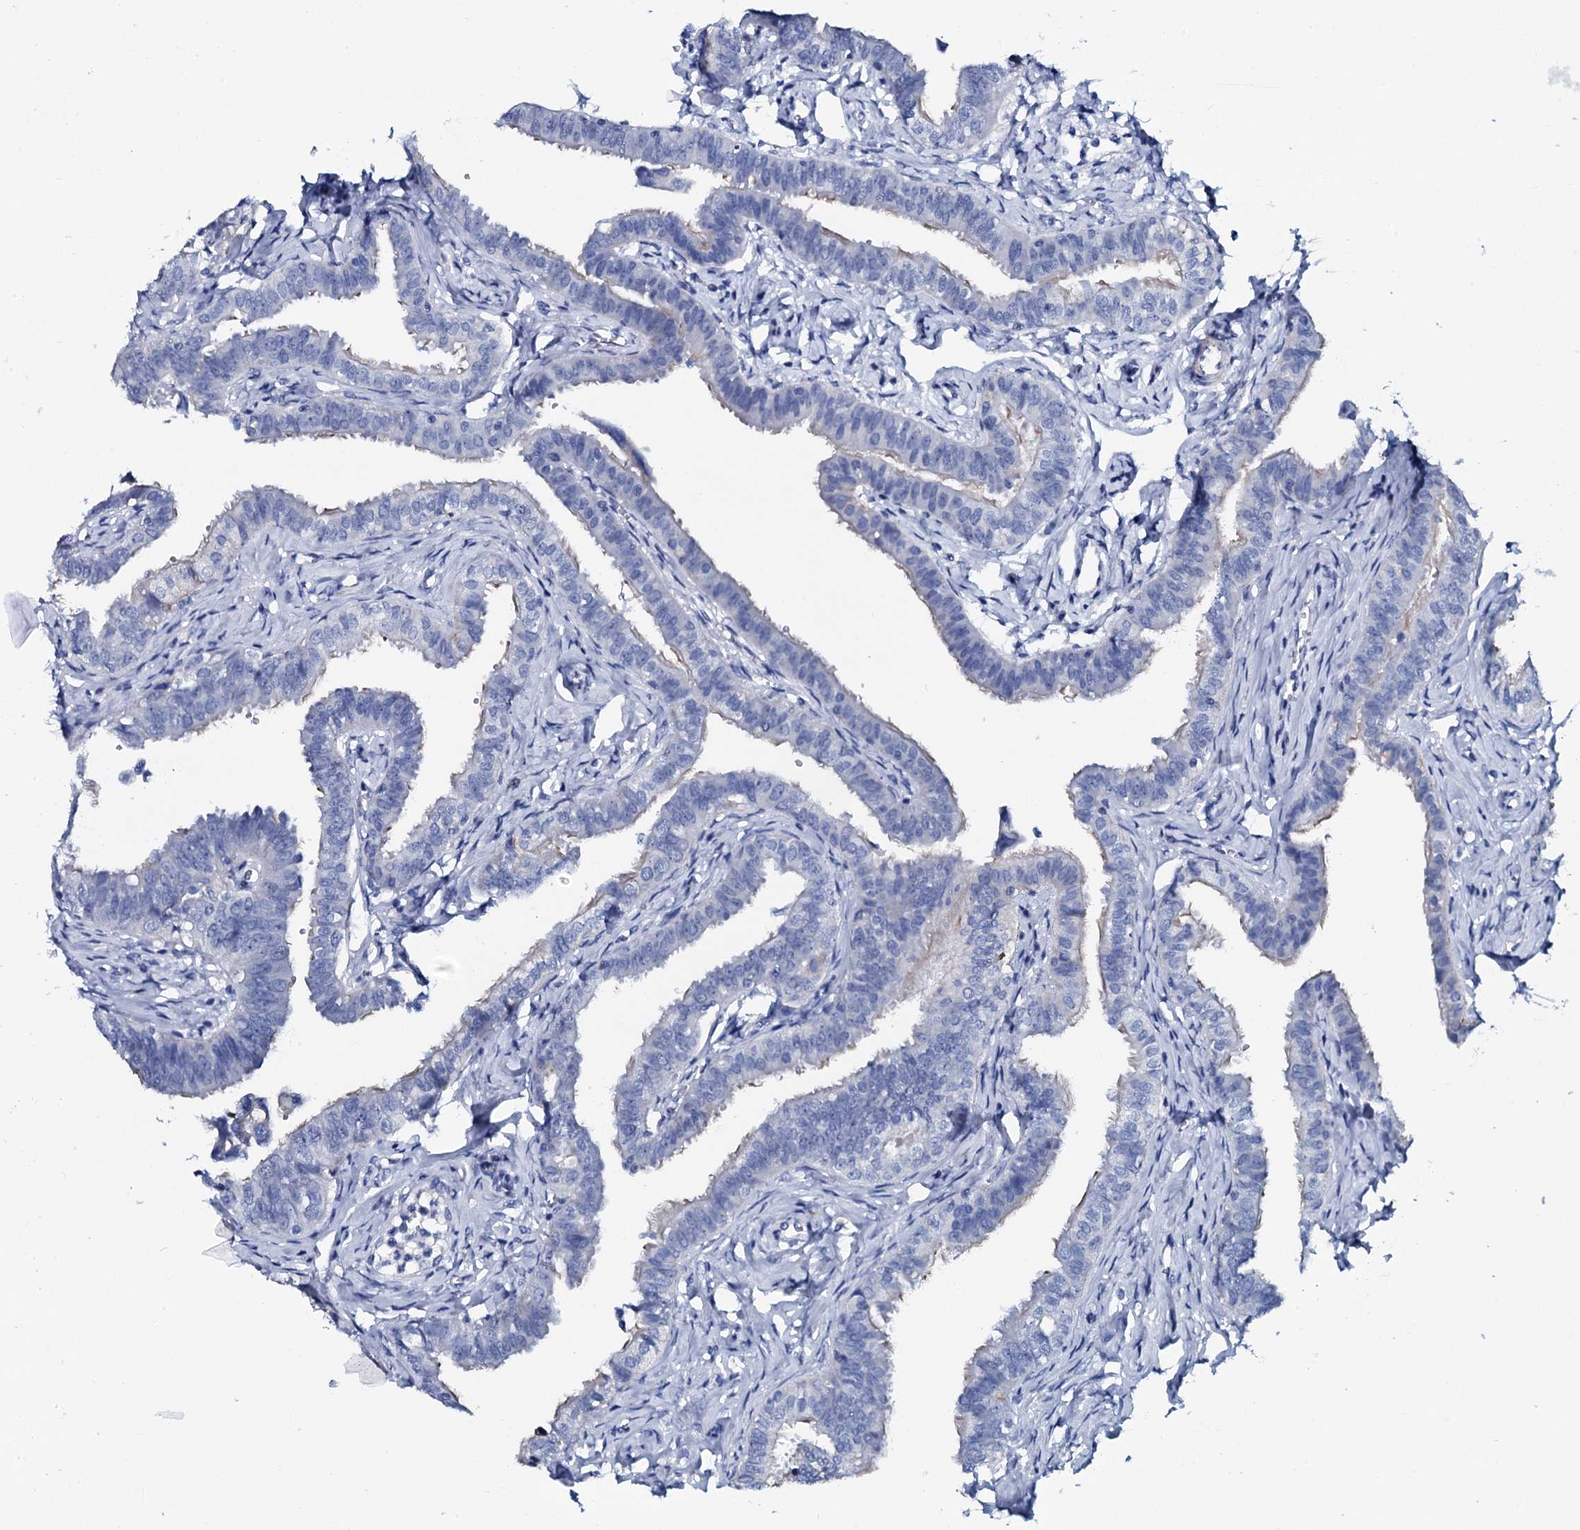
{"staining": {"intensity": "negative", "quantity": "none", "location": "none"}, "tissue": "fallopian tube", "cell_type": "Glandular cells", "image_type": "normal", "snomed": [{"axis": "morphology", "description": "Normal tissue, NOS"}, {"axis": "morphology", "description": "Carcinoma, NOS"}, {"axis": "topography", "description": "Fallopian tube"}, {"axis": "topography", "description": "Ovary"}], "caption": "Glandular cells are negative for protein expression in normal human fallopian tube. Brightfield microscopy of immunohistochemistry (IHC) stained with DAB (brown) and hematoxylin (blue), captured at high magnification.", "gene": "GYS2", "patient": {"sex": "female", "age": 59}}